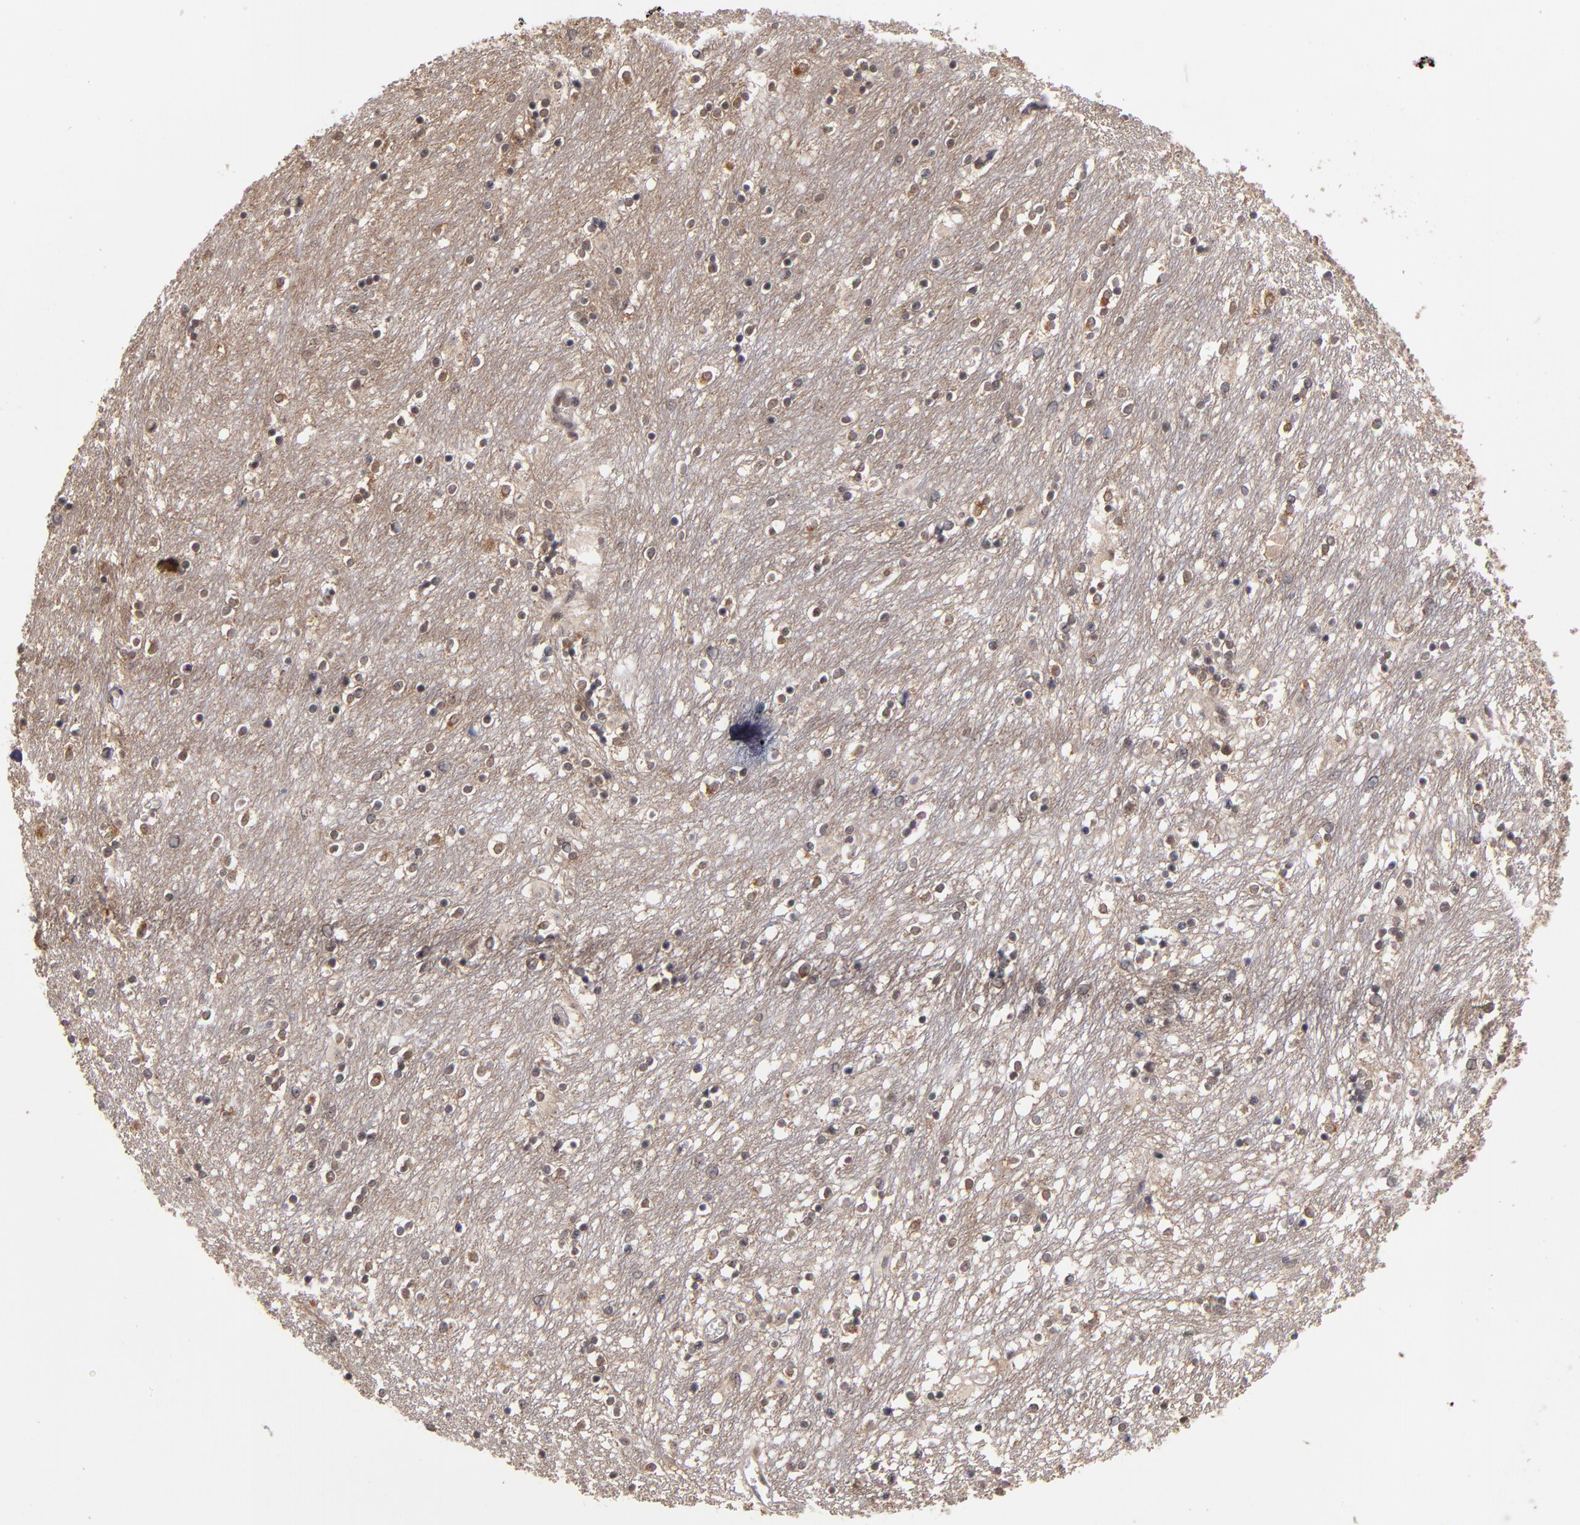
{"staining": {"intensity": "negative", "quantity": "none", "location": "none"}, "tissue": "caudate", "cell_type": "Glial cells", "image_type": "normal", "snomed": [{"axis": "morphology", "description": "Normal tissue, NOS"}, {"axis": "topography", "description": "Lateral ventricle wall"}], "caption": "Immunohistochemistry (IHC) of normal caudate displays no positivity in glial cells.", "gene": "KDM6A", "patient": {"sex": "female", "age": 54}}